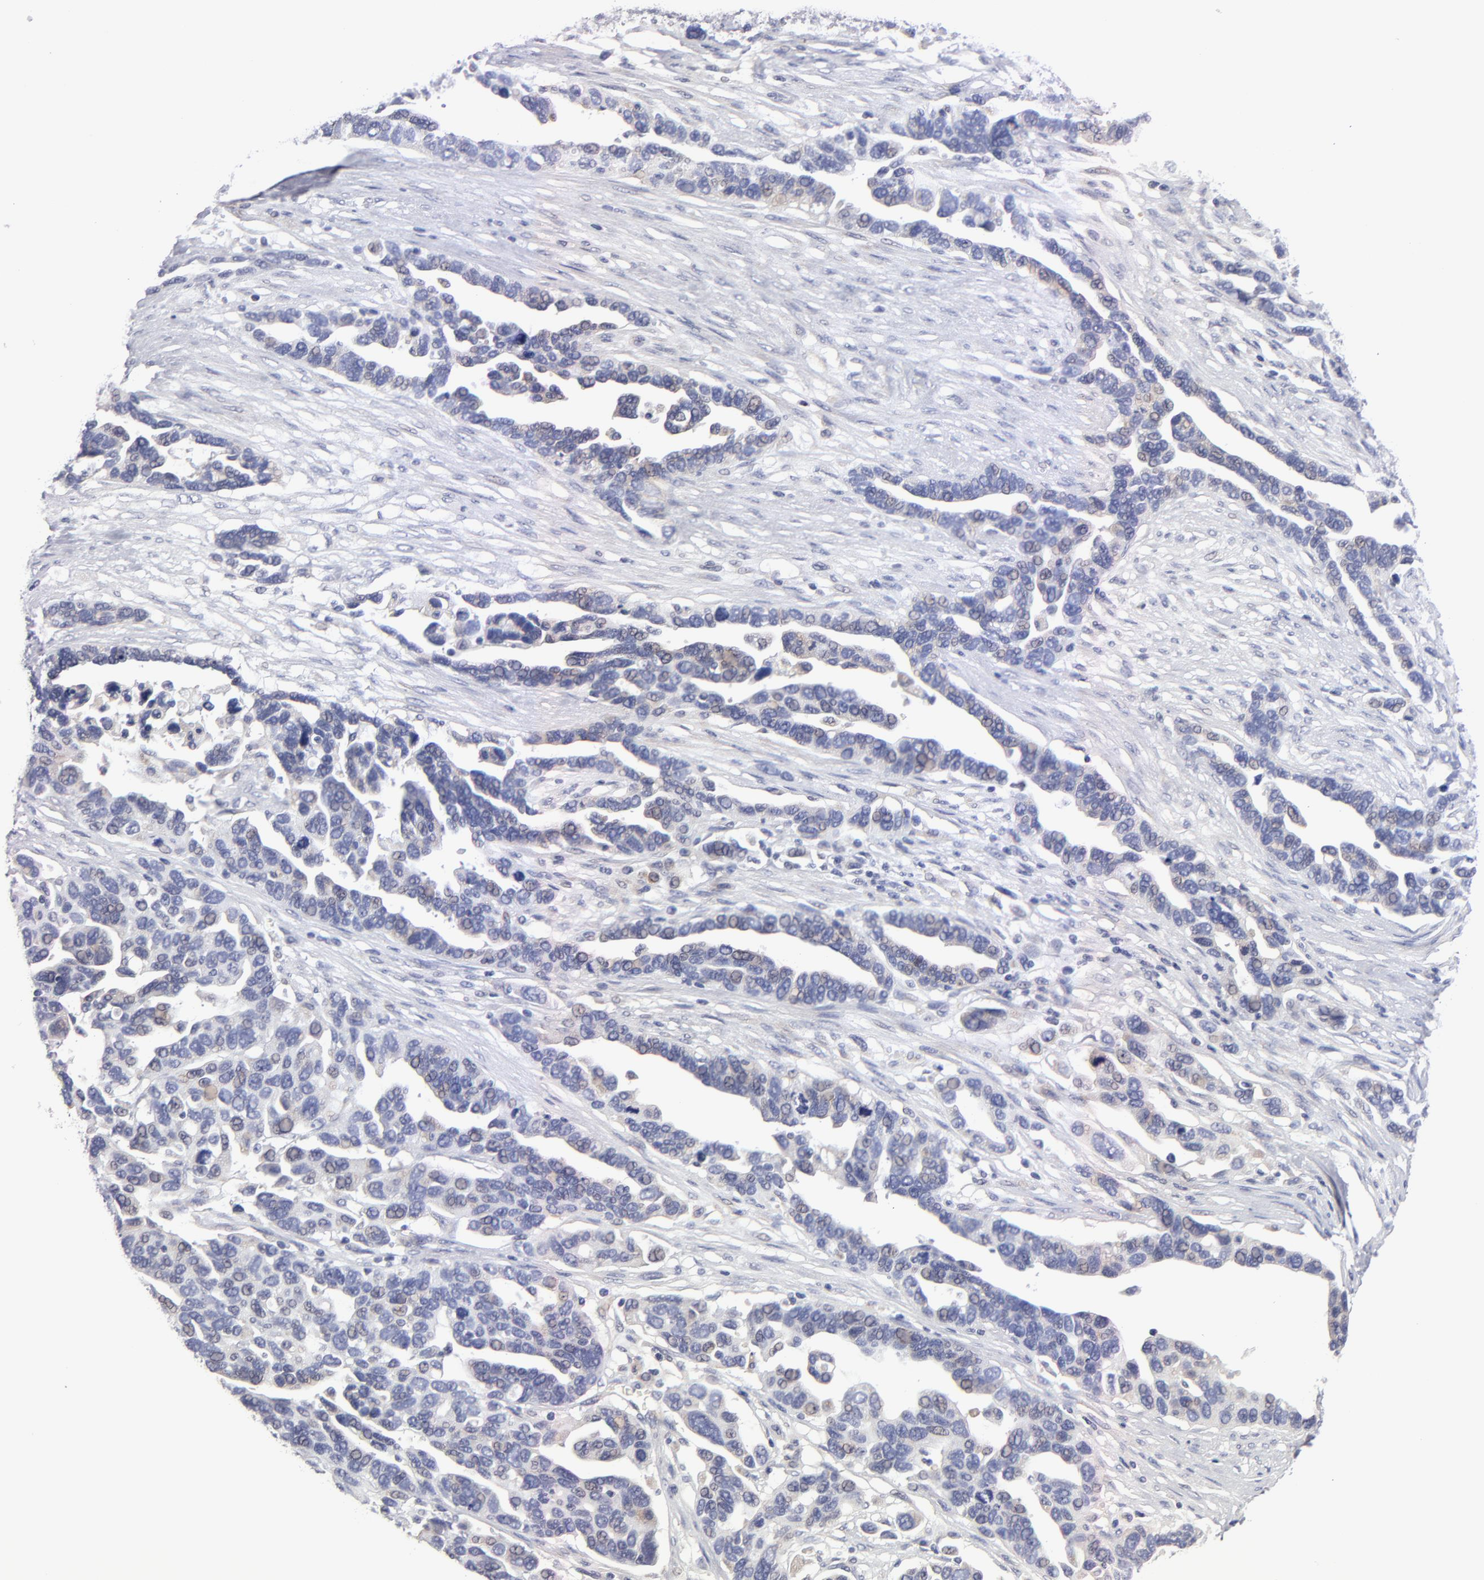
{"staining": {"intensity": "weak", "quantity": "25%-75%", "location": "cytoplasmic/membranous"}, "tissue": "ovarian cancer", "cell_type": "Tumor cells", "image_type": "cancer", "snomed": [{"axis": "morphology", "description": "Cystadenocarcinoma, serous, NOS"}, {"axis": "topography", "description": "Ovary"}], "caption": "Tumor cells demonstrate low levels of weak cytoplasmic/membranous expression in about 25%-75% of cells in human ovarian cancer (serous cystadenocarcinoma).", "gene": "HCCS", "patient": {"sex": "female", "age": 54}}